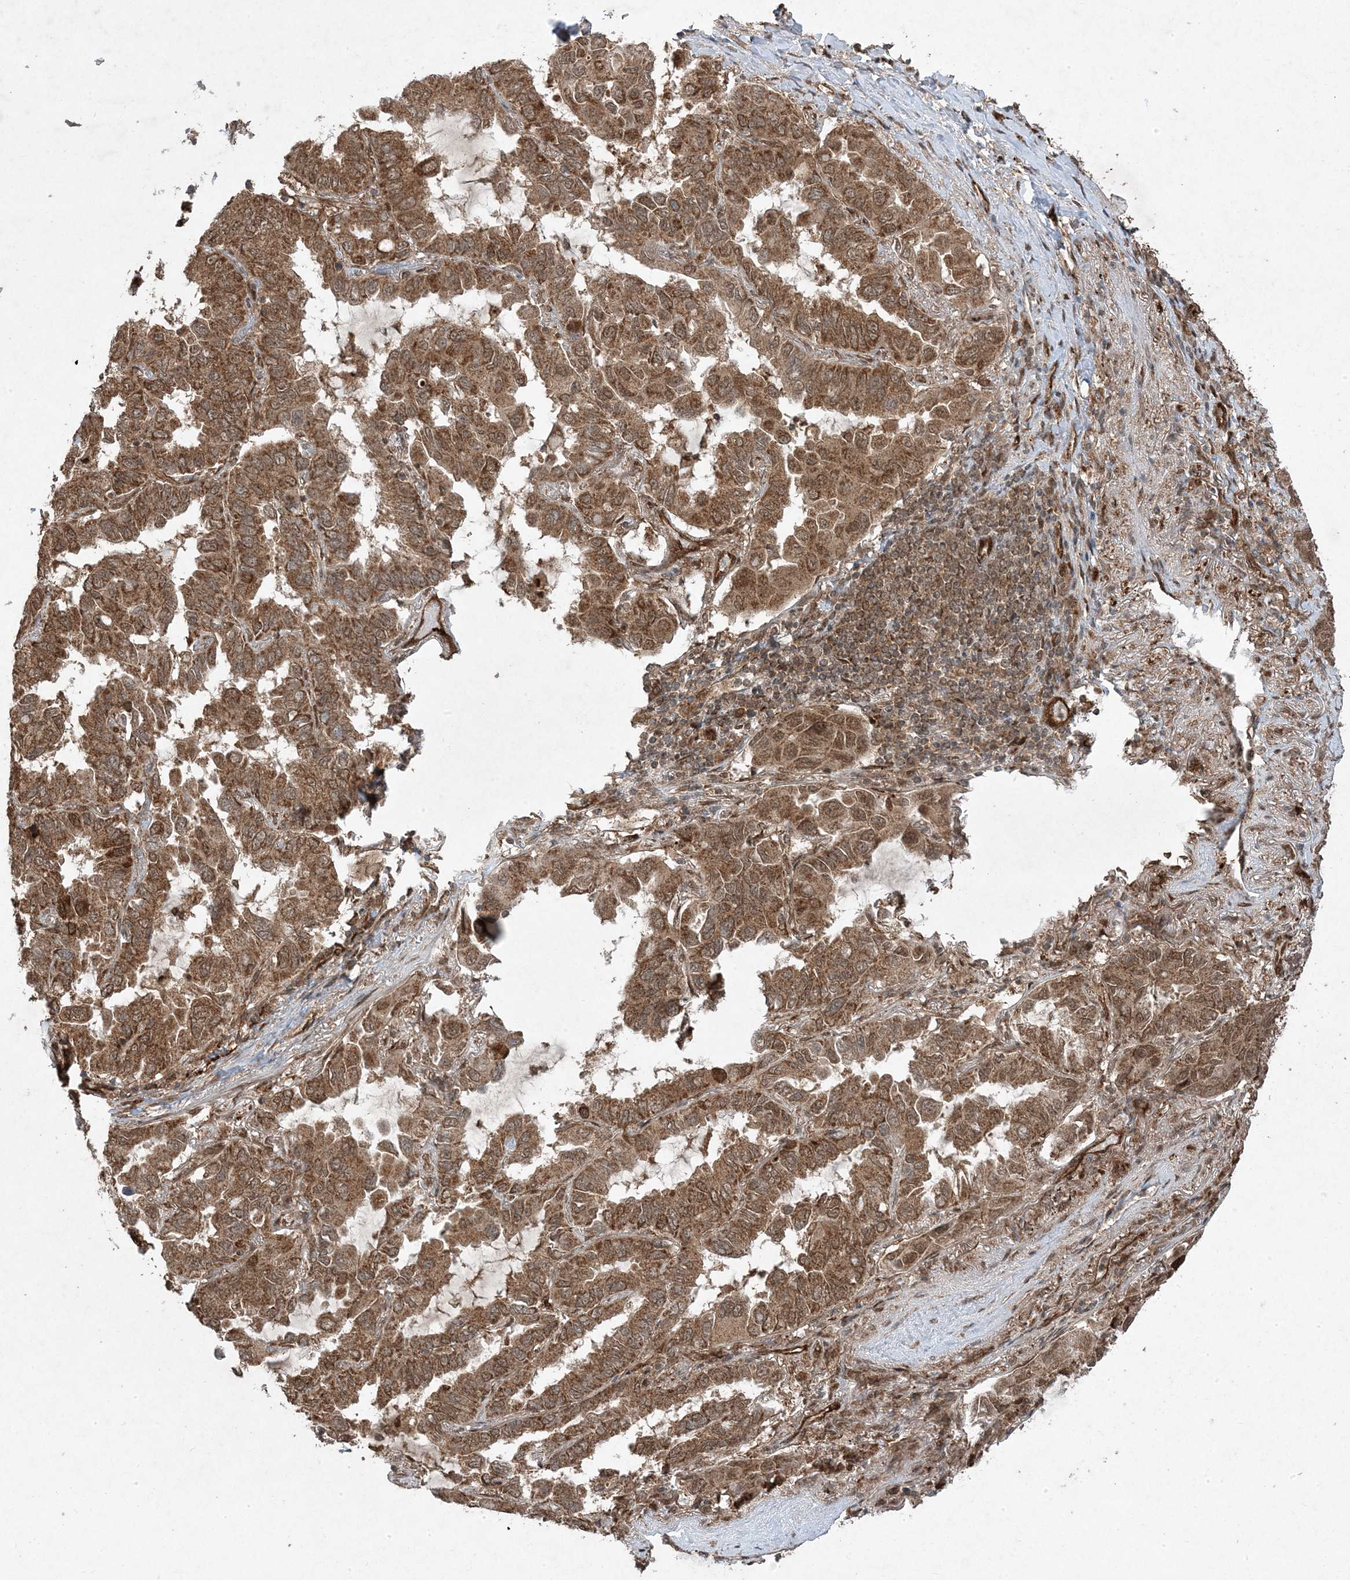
{"staining": {"intensity": "moderate", "quantity": ">75%", "location": "cytoplasmic/membranous,nuclear"}, "tissue": "lung cancer", "cell_type": "Tumor cells", "image_type": "cancer", "snomed": [{"axis": "morphology", "description": "Adenocarcinoma, NOS"}, {"axis": "topography", "description": "Lung"}], "caption": "High-power microscopy captured an immunohistochemistry histopathology image of lung cancer (adenocarcinoma), revealing moderate cytoplasmic/membranous and nuclear positivity in approximately >75% of tumor cells. The staining was performed using DAB to visualize the protein expression in brown, while the nuclei were stained in blue with hematoxylin (Magnification: 20x).", "gene": "PLEKHM2", "patient": {"sex": "male", "age": 64}}